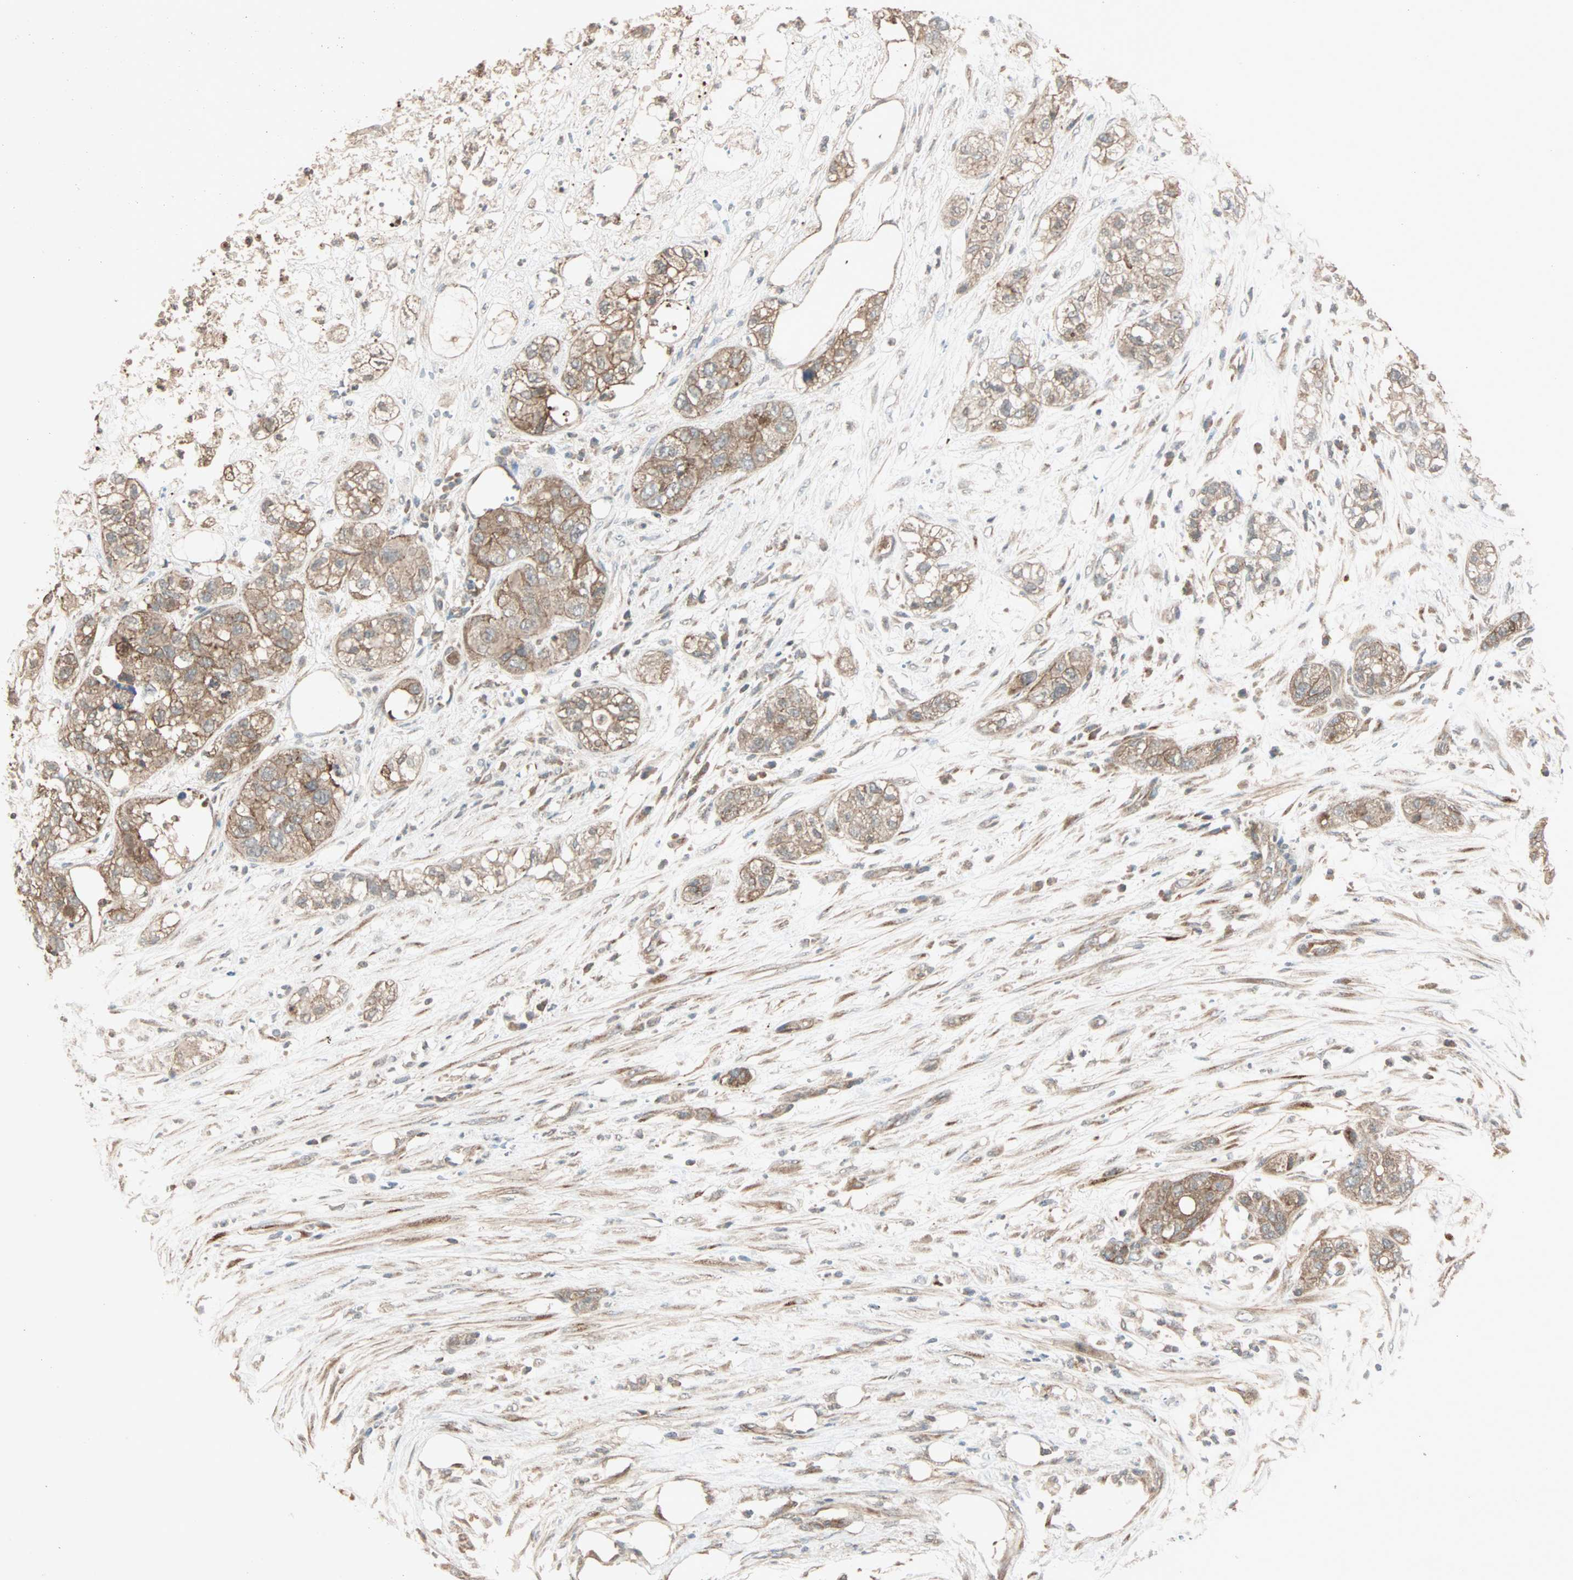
{"staining": {"intensity": "moderate", "quantity": ">75%", "location": "cytoplasmic/membranous"}, "tissue": "pancreatic cancer", "cell_type": "Tumor cells", "image_type": "cancer", "snomed": [{"axis": "morphology", "description": "Adenocarcinoma, NOS"}, {"axis": "topography", "description": "Pancreas"}], "caption": "Tumor cells display moderate cytoplasmic/membranous expression in about >75% of cells in pancreatic cancer. (DAB = brown stain, brightfield microscopy at high magnification).", "gene": "MAP3K21", "patient": {"sex": "female", "age": 78}}